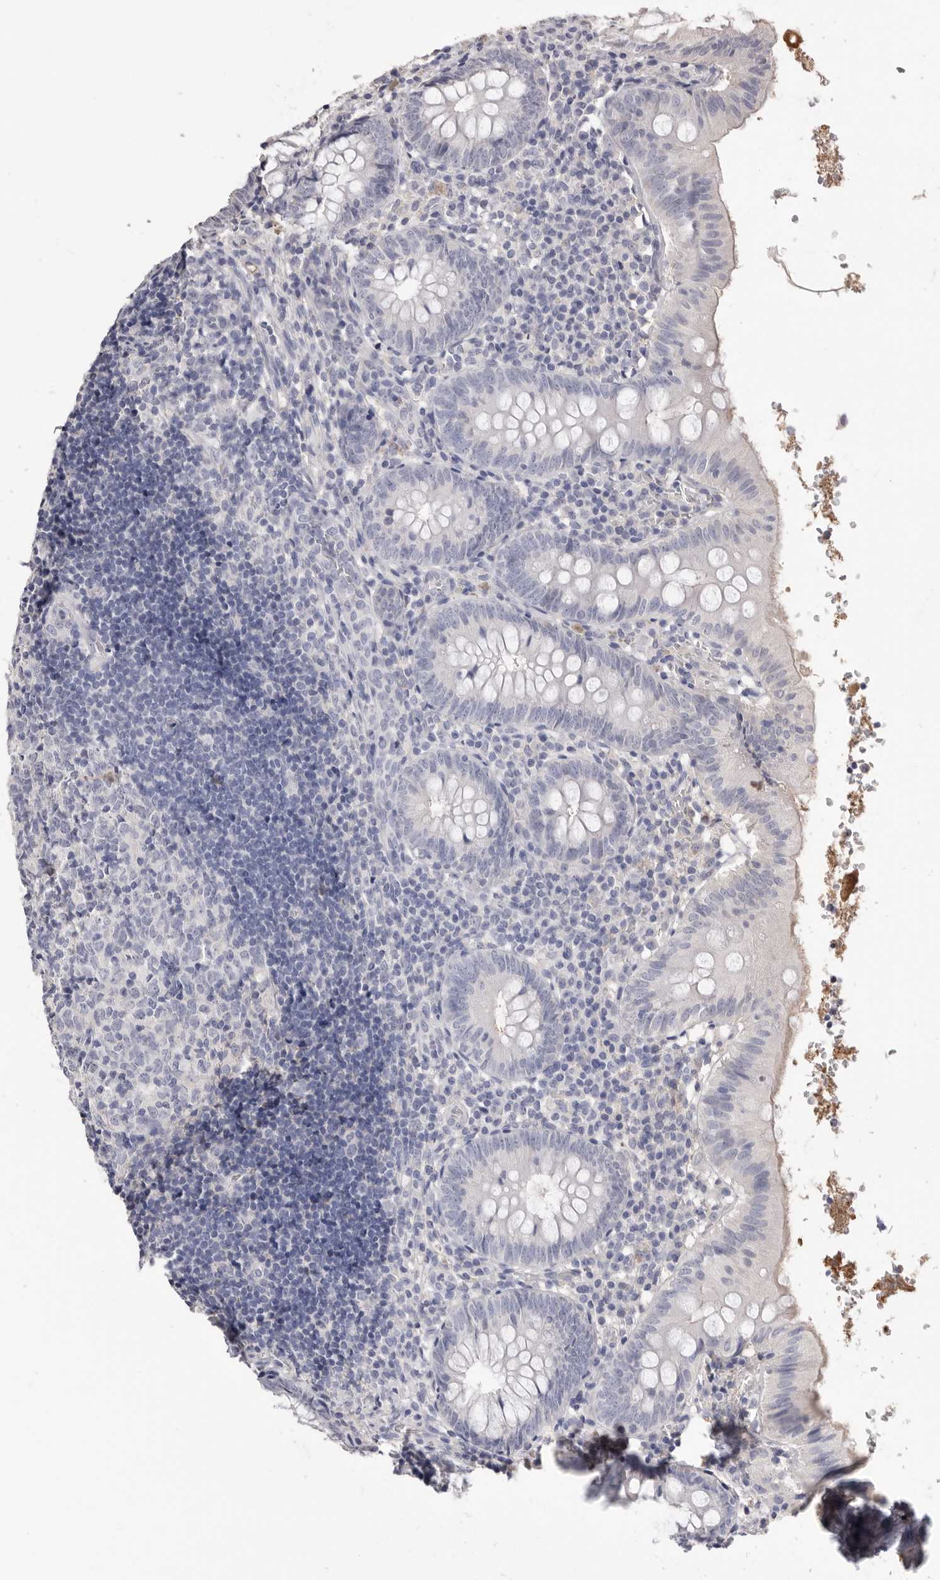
{"staining": {"intensity": "negative", "quantity": "none", "location": "none"}, "tissue": "appendix", "cell_type": "Glandular cells", "image_type": "normal", "snomed": [{"axis": "morphology", "description": "Normal tissue, NOS"}, {"axis": "topography", "description": "Appendix"}], "caption": "The histopathology image exhibits no staining of glandular cells in unremarkable appendix. (DAB IHC, high magnification).", "gene": "APOA2", "patient": {"sex": "male", "age": 8}}